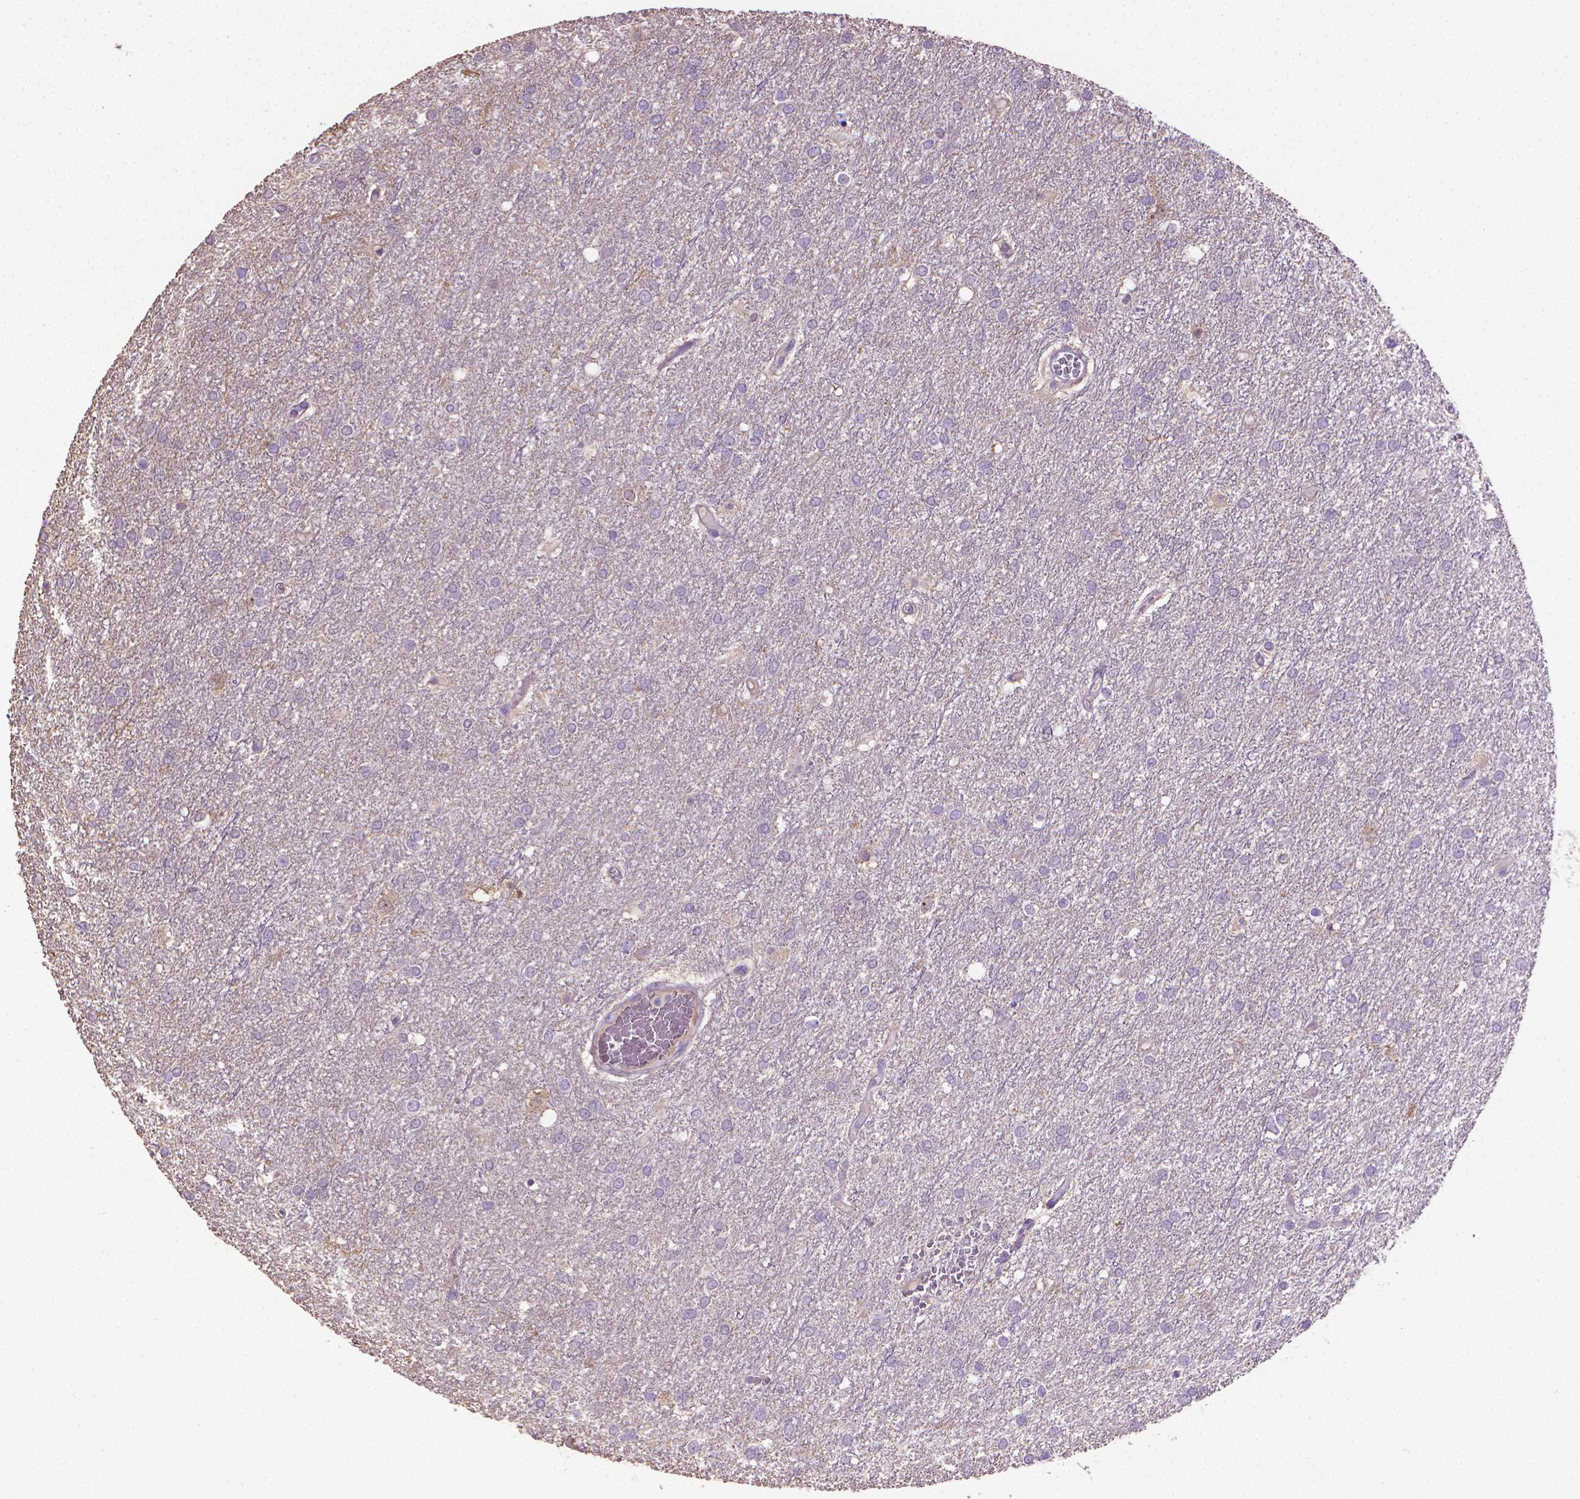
{"staining": {"intensity": "negative", "quantity": "none", "location": "none"}, "tissue": "glioma", "cell_type": "Tumor cells", "image_type": "cancer", "snomed": [{"axis": "morphology", "description": "Glioma, malignant, High grade"}, {"axis": "topography", "description": "Brain"}], "caption": "This is an IHC photomicrograph of human high-grade glioma (malignant). There is no staining in tumor cells.", "gene": "PNMA2", "patient": {"sex": "female", "age": 61}}